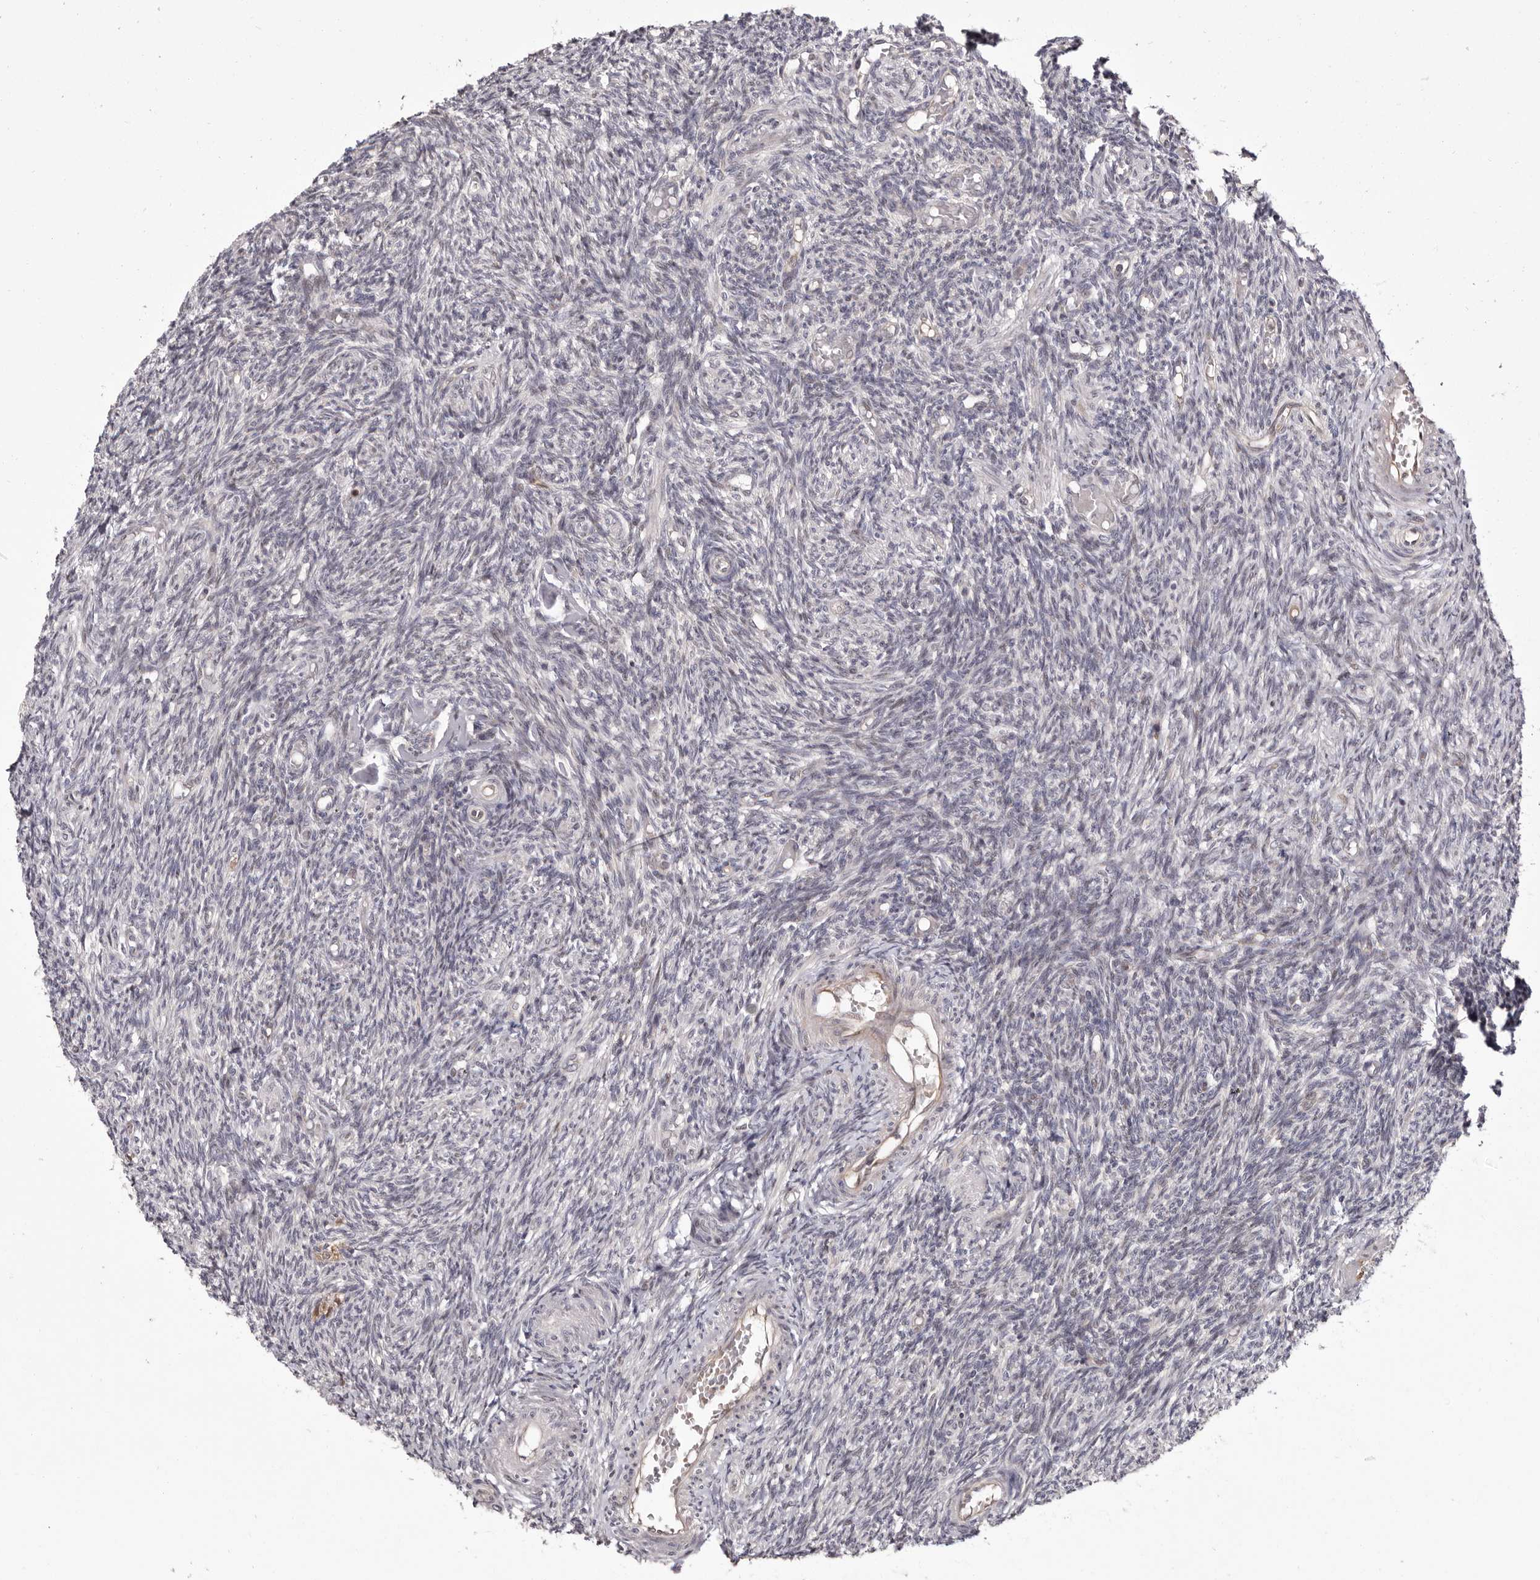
{"staining": {"intensity": "negative", "quantity": "none", "location": "none"}, "tissue": "ovary", "cell_type": "Ovarian stroma cells", "image_type": "normal", "snomed": [{"axis": "morphology", "description": "Normal tissue, NOS"}, {"axis": "topography", "description": "Ovary"}], "caption": "Ovarian stroma cells show no significant protein positivity in normal ovary. (Brightfield microscopy of DAB immunohistochemistry at high magnification).", "gene": "GLRX3", "patient": {"sex": "female", "age": 27}}